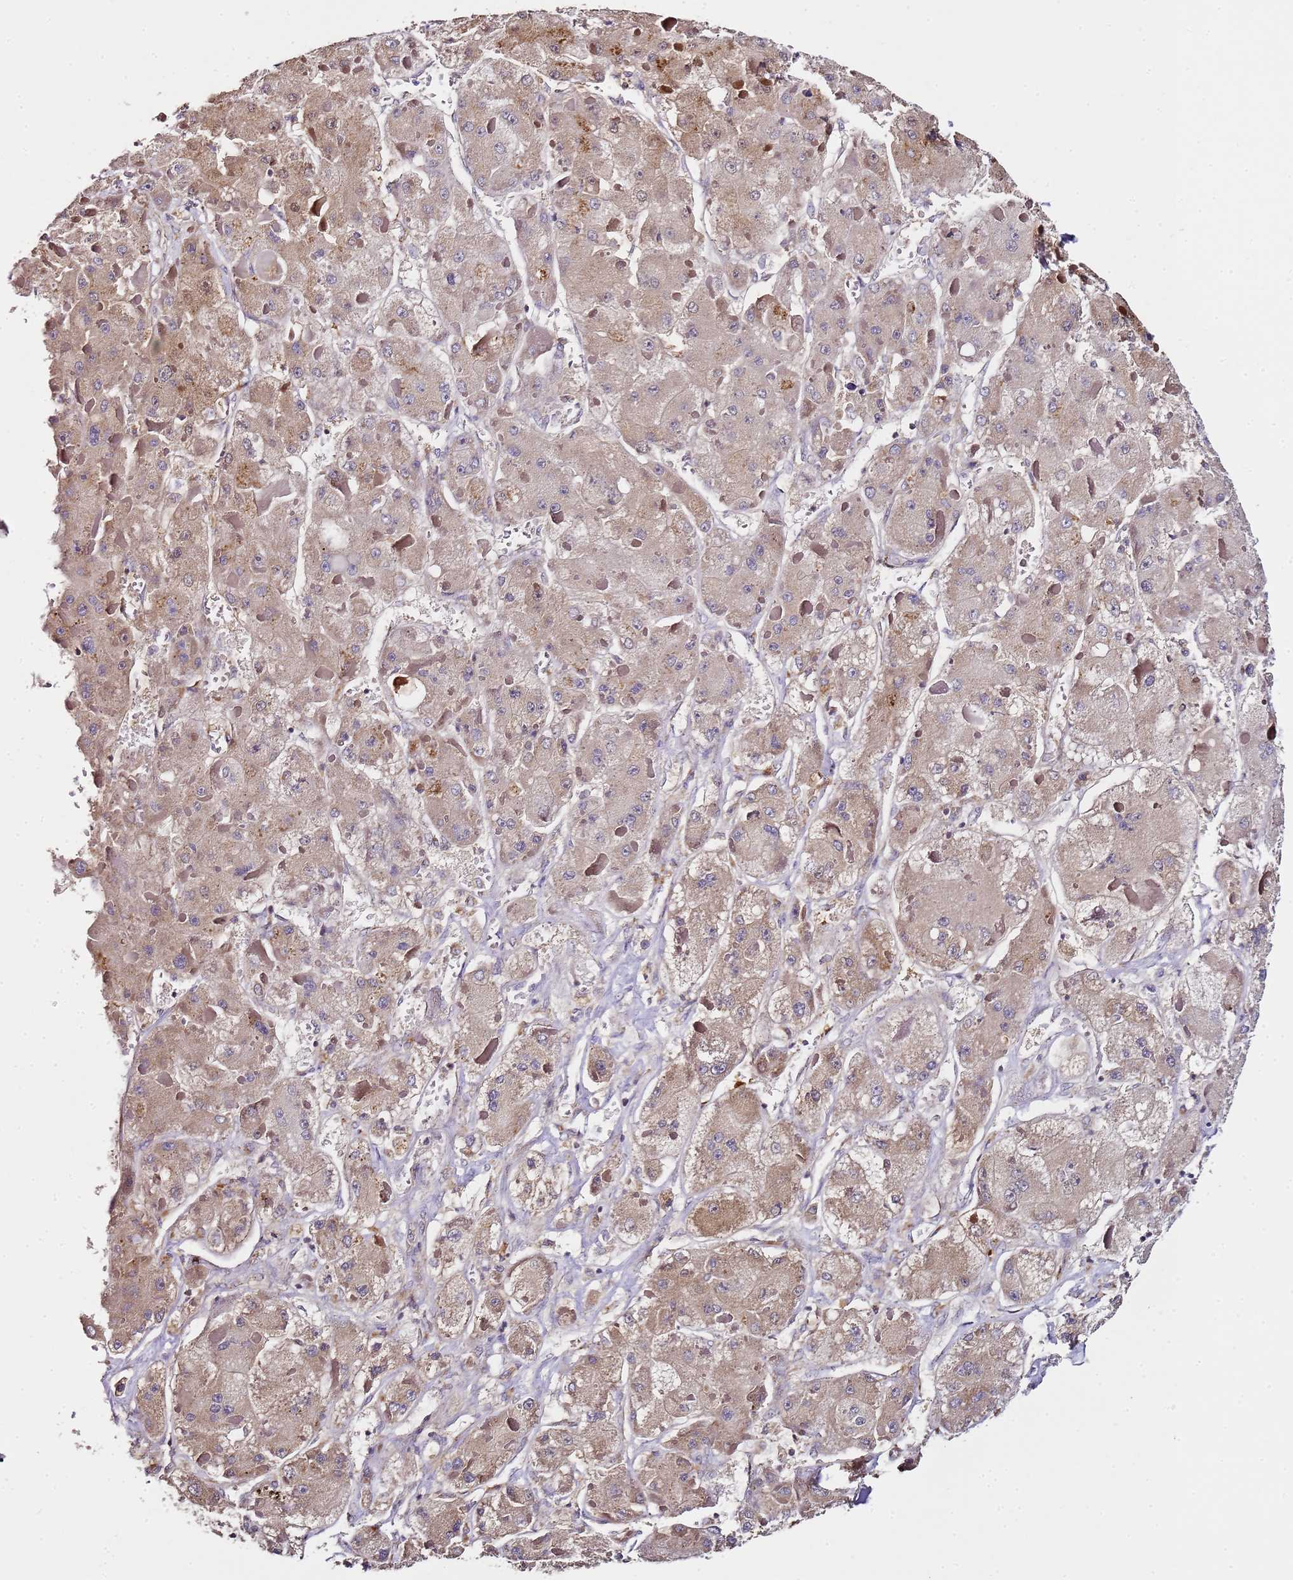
{"staining": {"intensity": "weak", "quantity": ">75%", "location": "cytoplasmic/membranous"}, "tissue": "liver cancer", "cell_type": "Tumor cells", "image_type": "cancer", "snomed": [{"axis": "morphology", "description": "Carcinoma, Hepatocellular, NOS"}, {"axis": "topography", "description": "Liver"}], "caption": "Immunohistochemistry of liver hepatocellular carcinoma reveals low levels of weak cytoplasmic/membranous positivity in about >75% of tumor cells.", "gene": "MRPL49", "patient": {"sex": "female", "age": 73}}